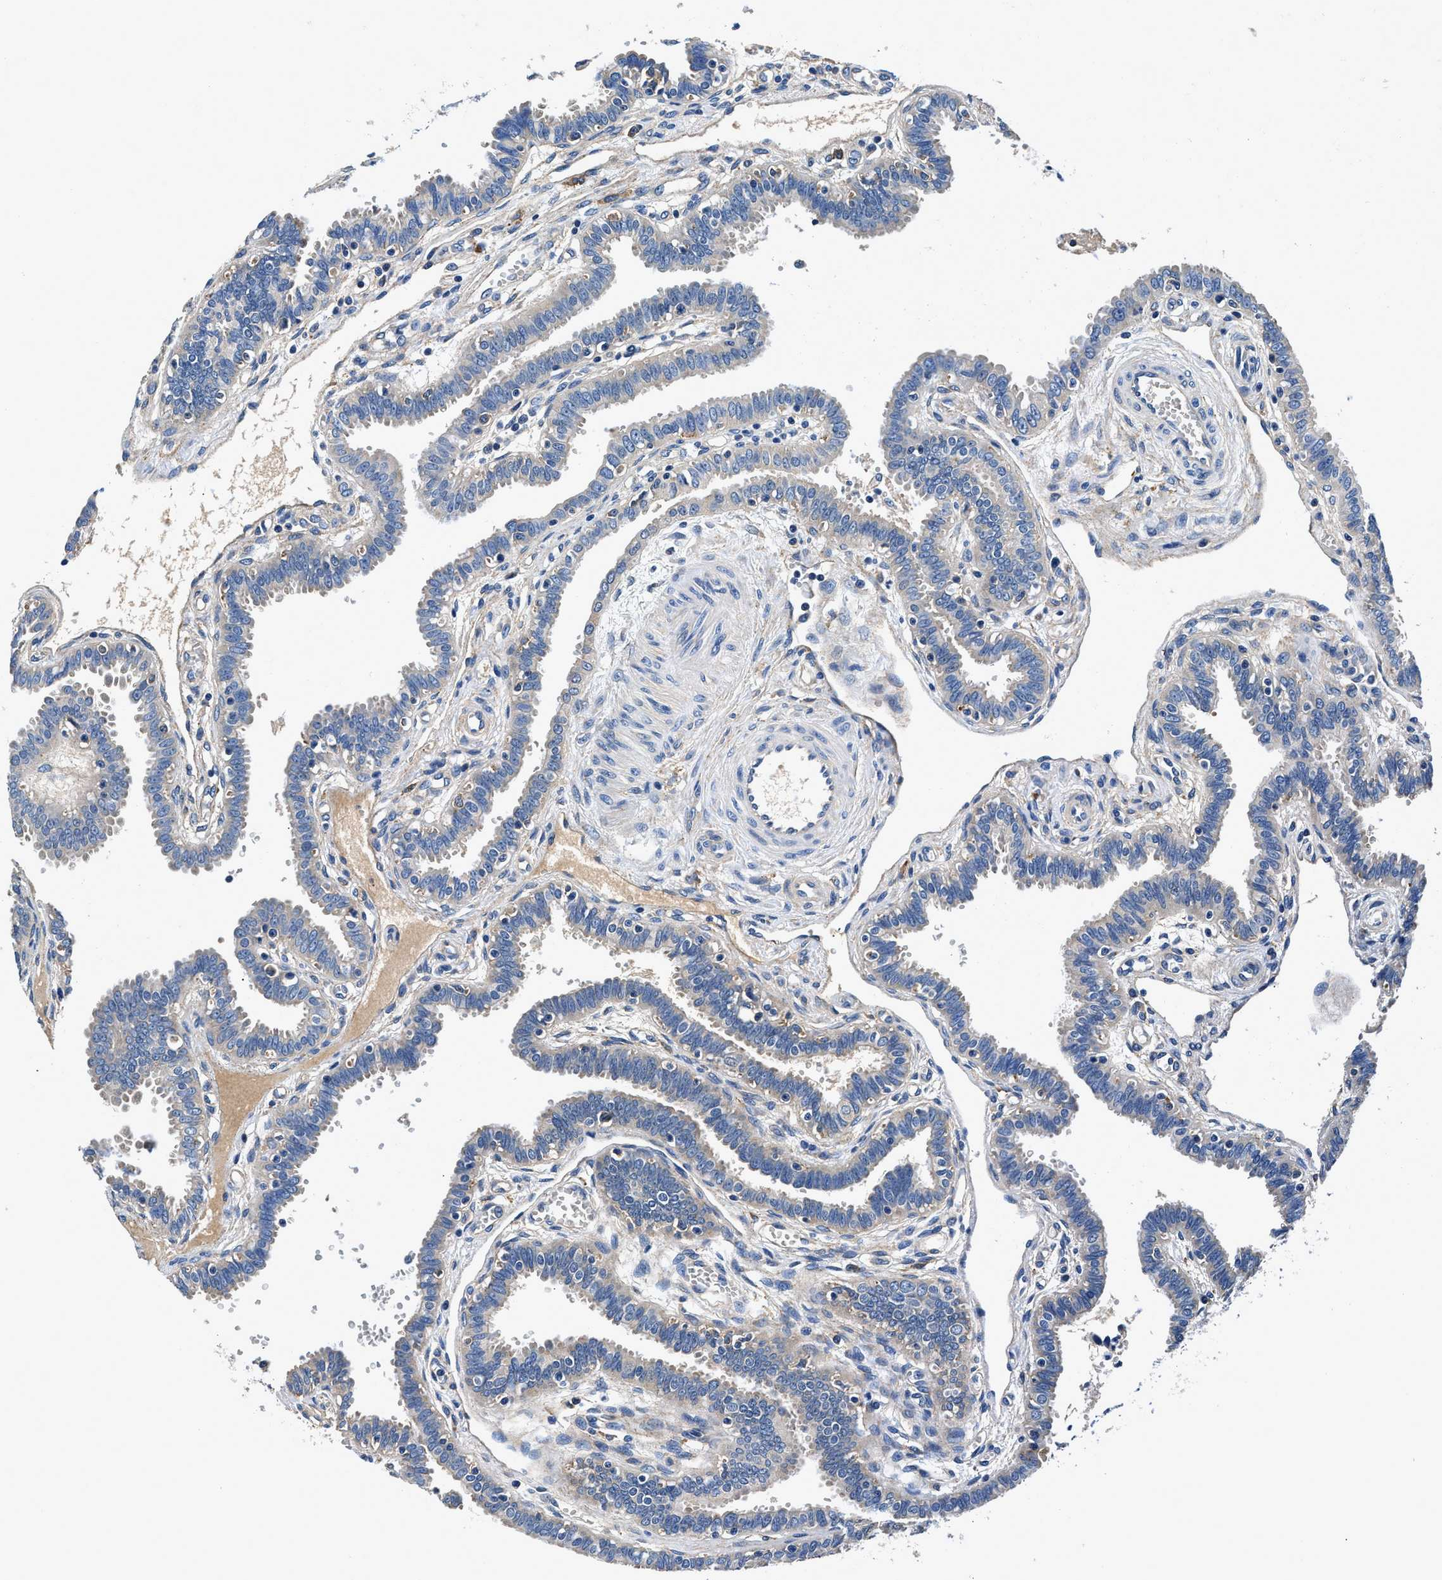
{"staining": {"intensity": "moderate", "quantity": "25%-75%", "location": "cytoplasmic/membranous"}, "tissue": "fallopian tube", "cell_type": "Glandular cells", "image_type": "normal", "snomed": [{"axis": "morphology", "description": "Normal tissue, NOS"}, {"axis": "topography", "description": "Fallopian tube"}], "caption": "Brown immunohistochemical staining in benign human fallopian tube shows moderate cytoplasmic/membranous positivity in approximately 25%-75% of glandular cells.", "gene": "ZFAND3", "patient": {"sex": "female", "age": 32}}